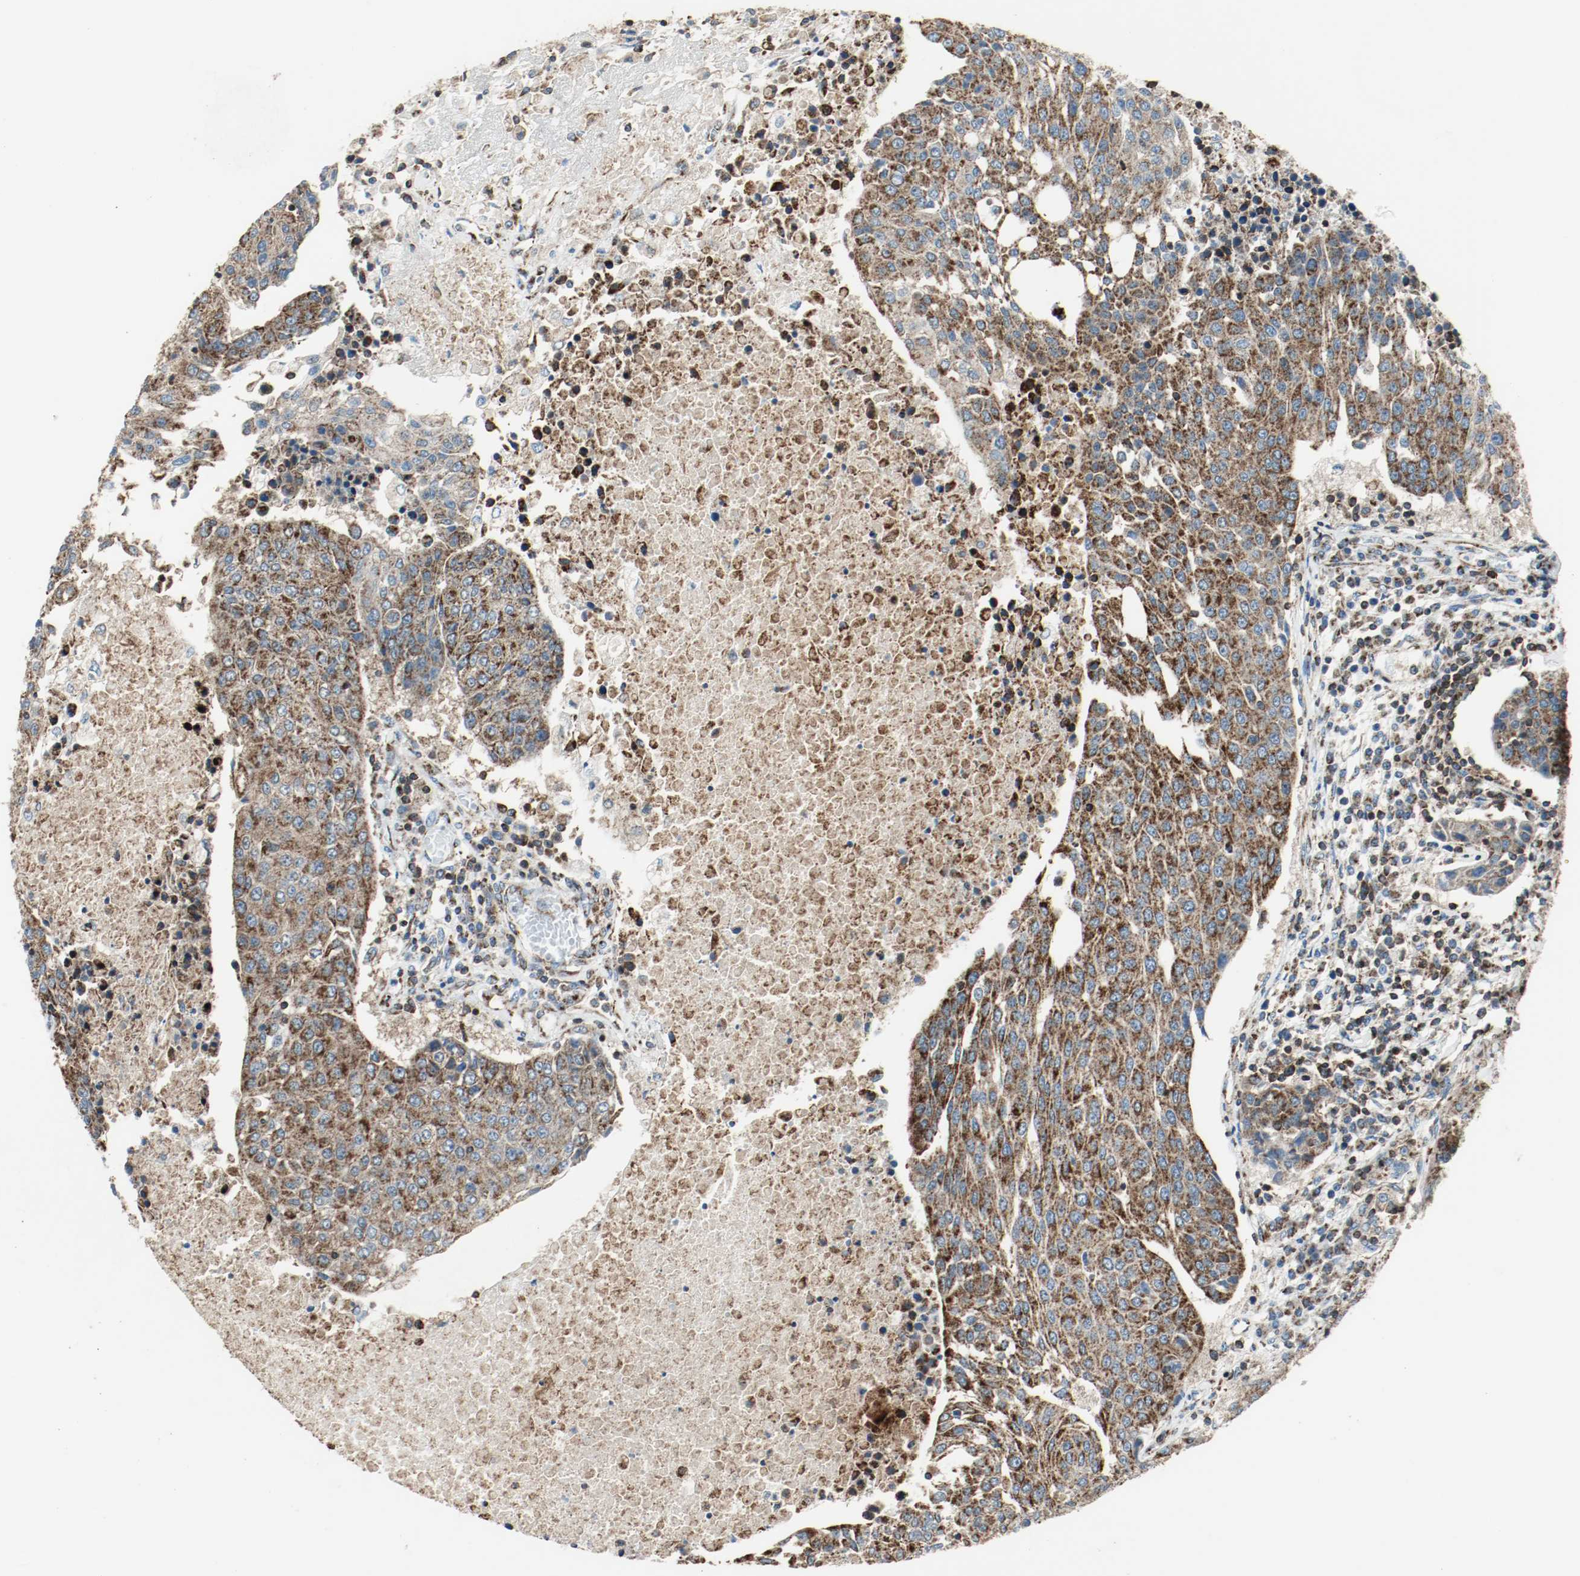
{"staining": {"intensity": "strong", "quantity": ">75%", "location": "cytoplasmic/membranous"}, "tissue": "urothelial cancer", "cell_type": "Tumor cells", "image_type": "cancer", "snomed": [{"axis": "morphology", "description": "Urothelial carcinoma, High grade"}, {"axis": "topography", "description": "Urinary bladder"}], "caption": "The micrograph shows staining of urothelial cancer, revealing strong cytoplasmic/membranous protein expression (brown color) within tumor cells.", "gene": "PLCG1", "patient": {"sex": "female", "age": 85}}